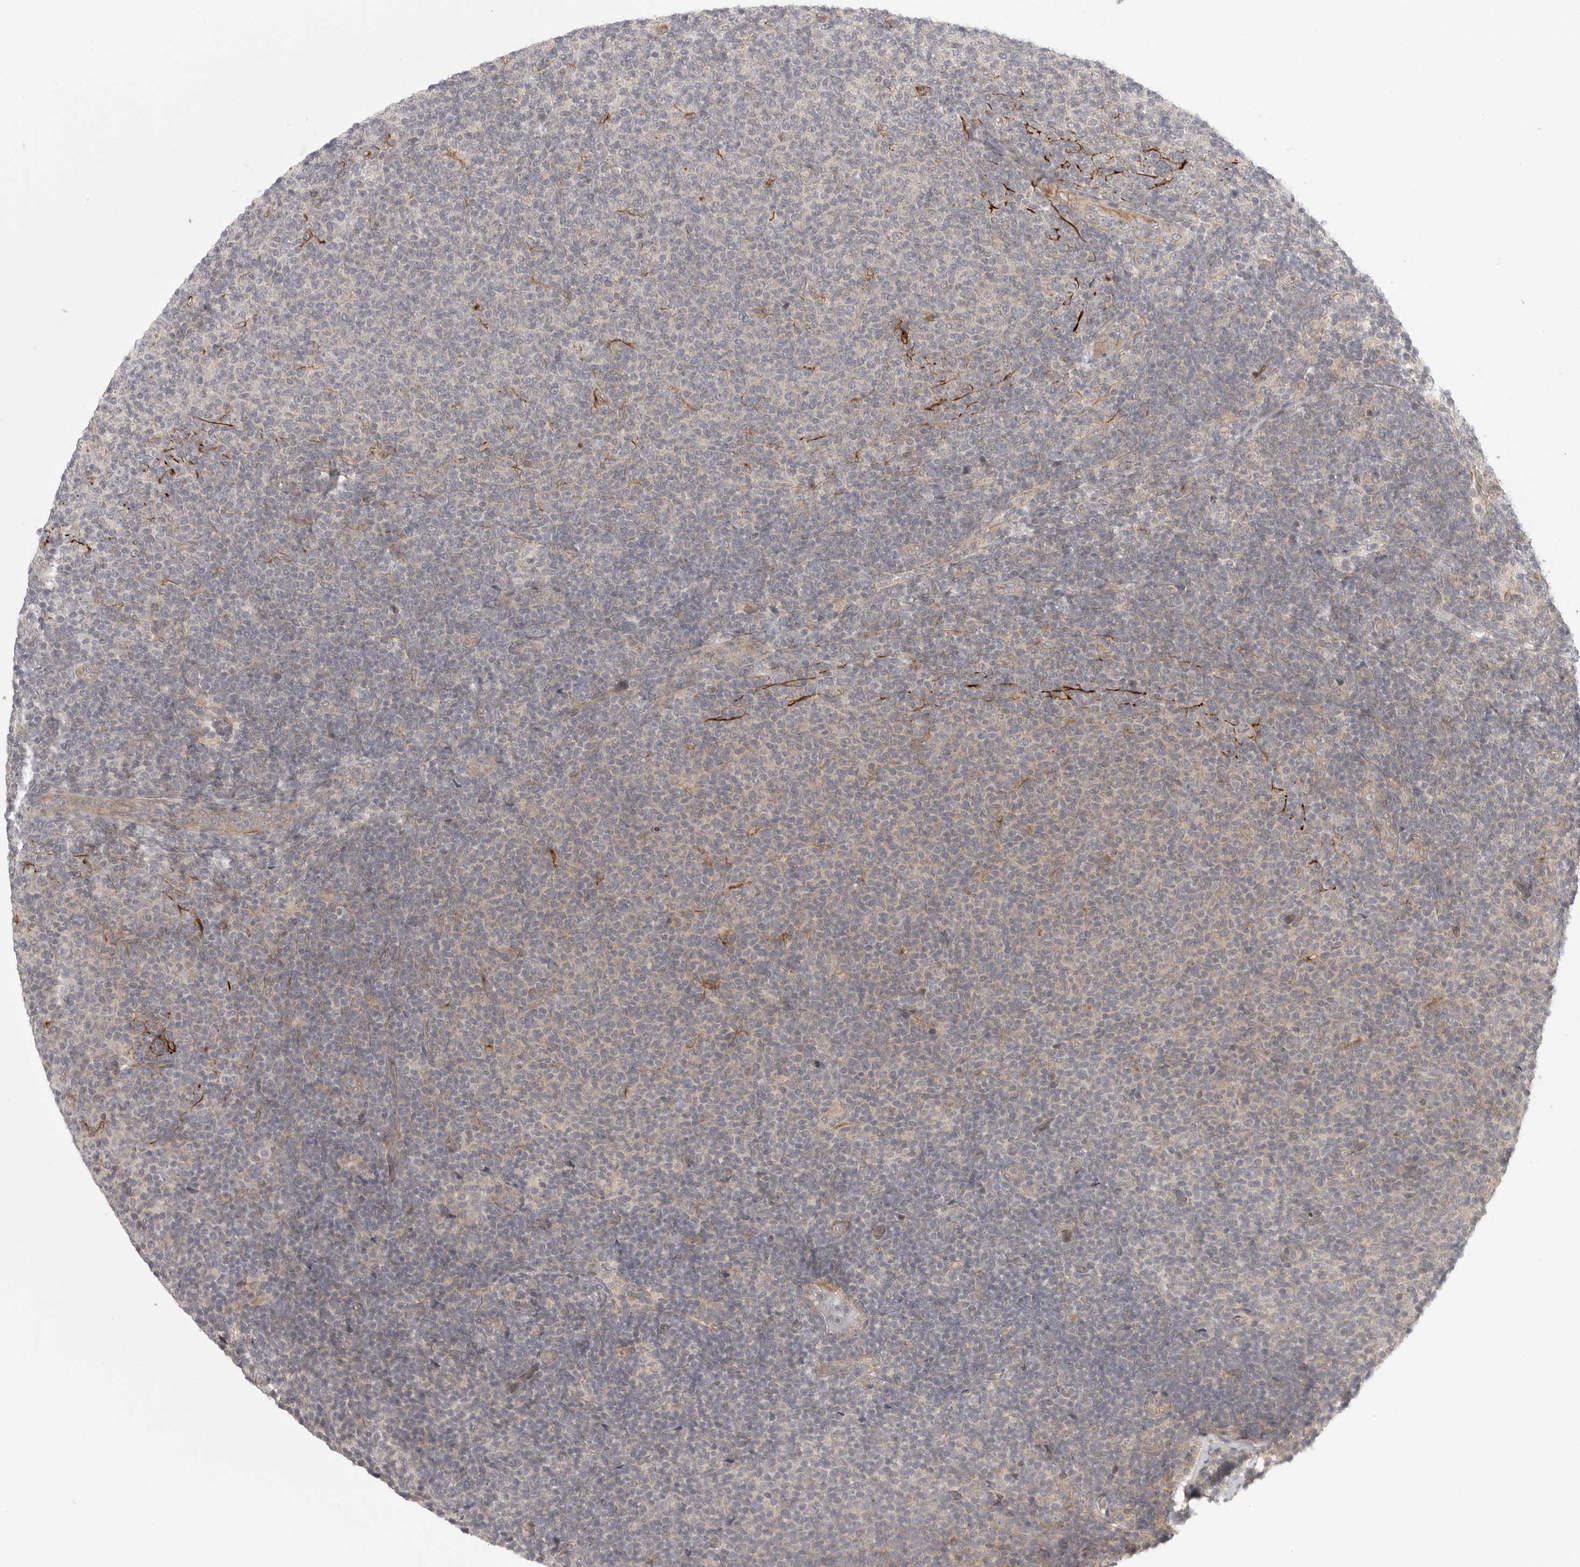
{"staining": {"intensity": "weak", "quantity": "<25%", "location": "cytoplasmic/membranous"}, "tissue": "lymphoma", "cell_type": "Tumor cells", "image_type": "cancer", "snomed": [{"axis": "morphology", "description": "Malignant lymphoma, non-Hodgkin's type, Low grade"}, {"axis": "topography", "description": "Lymph node"}], "caption": "Immunohistochemistry photomicrograph of human low-grade malignant lymphoma, non-Hodgkin's type stained for a protein (brown), which reveals no positivity in tumor cells.", "gene": "CCPG1", "patient": {"sex": "male", "age": 66}}